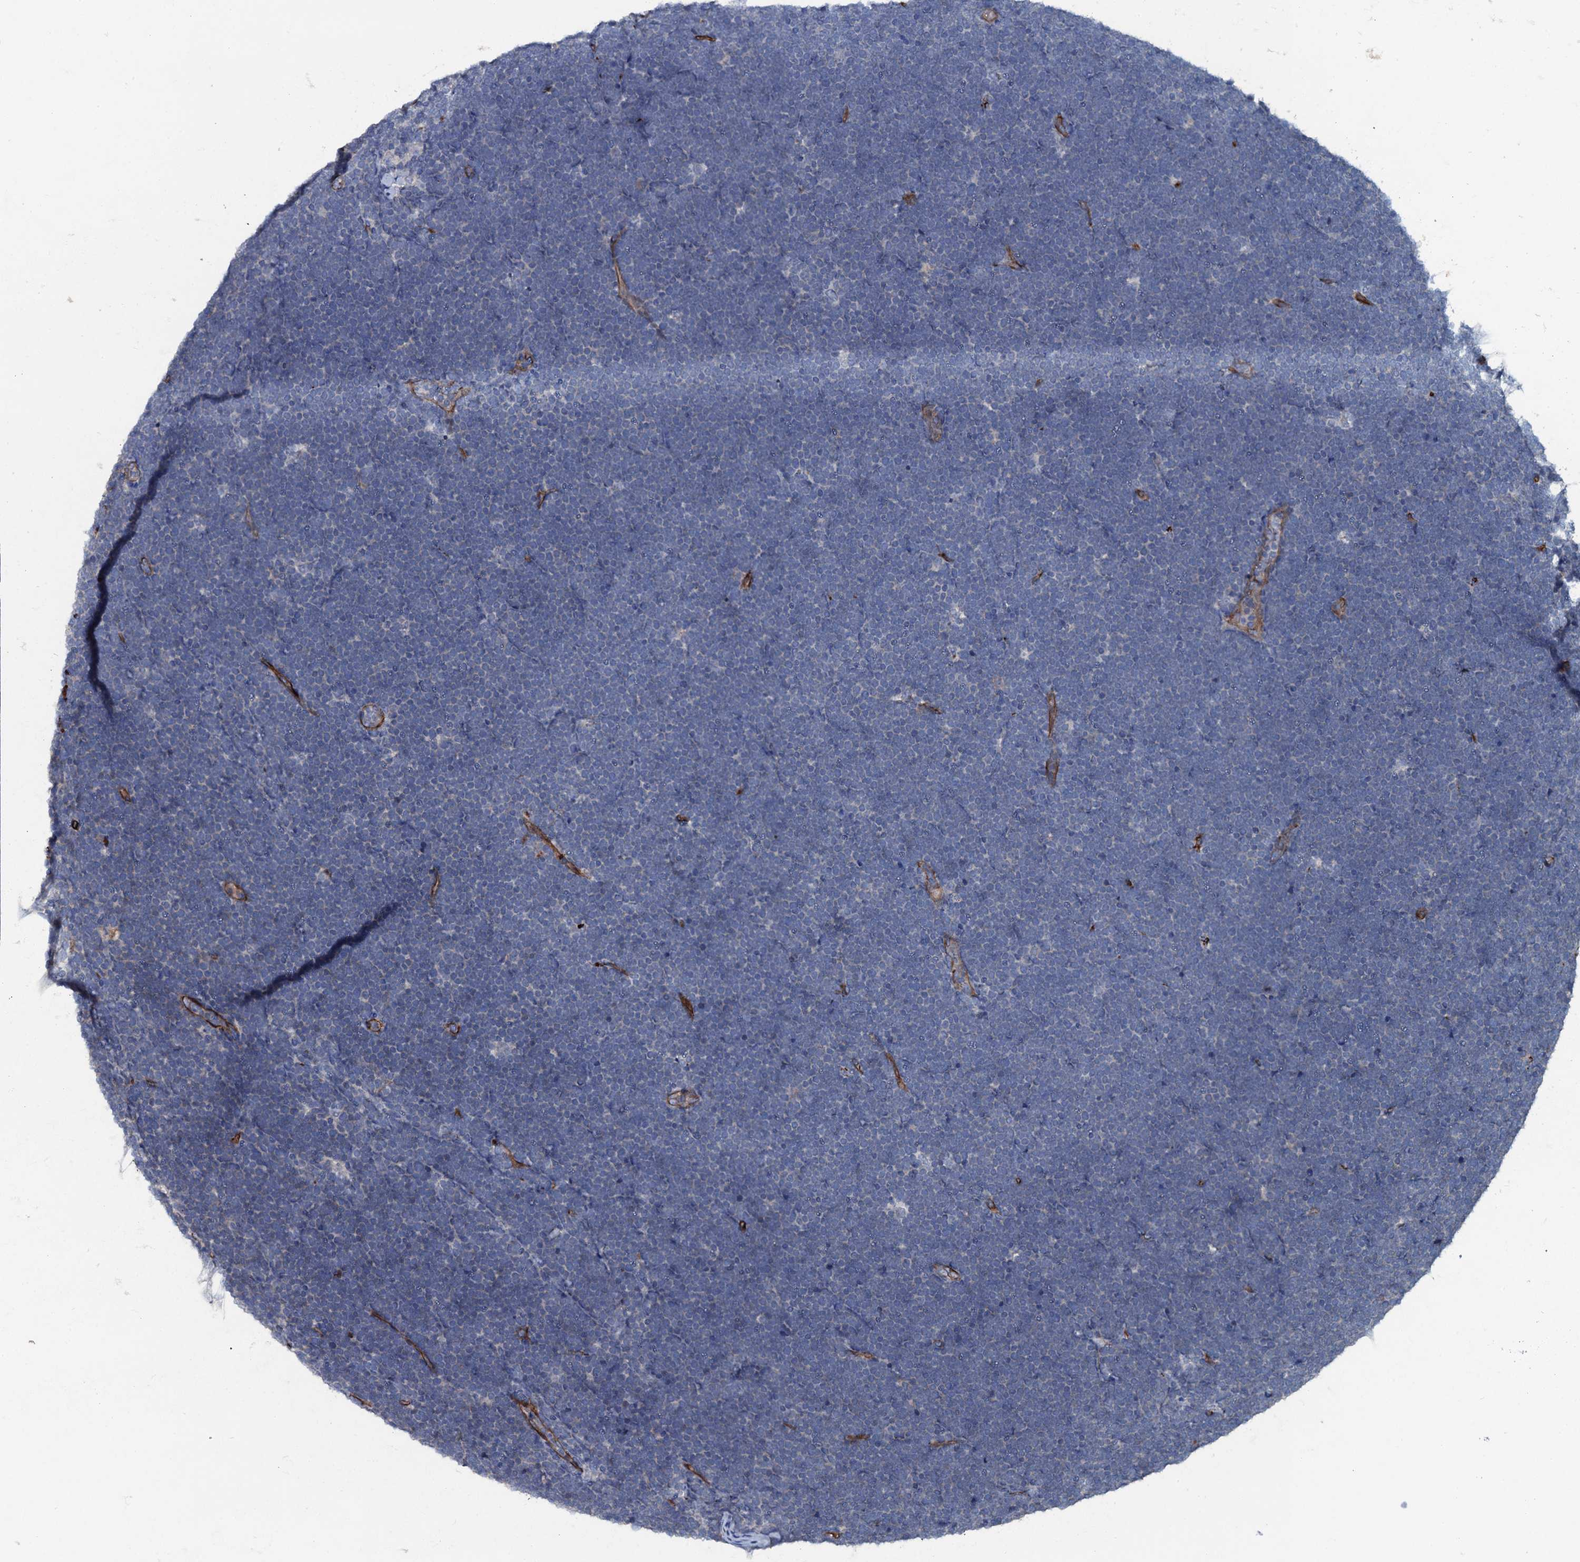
{"staining": {"intensity": "negative", "quantity": "none", "location": "none"}, "tissue": "lymphoma", "cell_type": "Tumor cells", "image_type": "cancer", "snomed": [{"axis": "morphology", "description": "Malignant lymphoma, non-Hodgkin's type, High grade"}, {"axis": "topography", "description": "Lymph node"}], "caption": "IHC image of neoplastic tissue: lymphoma stained with DAB (3,3'-diaminobenzidine) displays no significant protein staining in tumor cells.", "gene": "CLEC14A", "patient": {"sex": "male", "age": 13}}